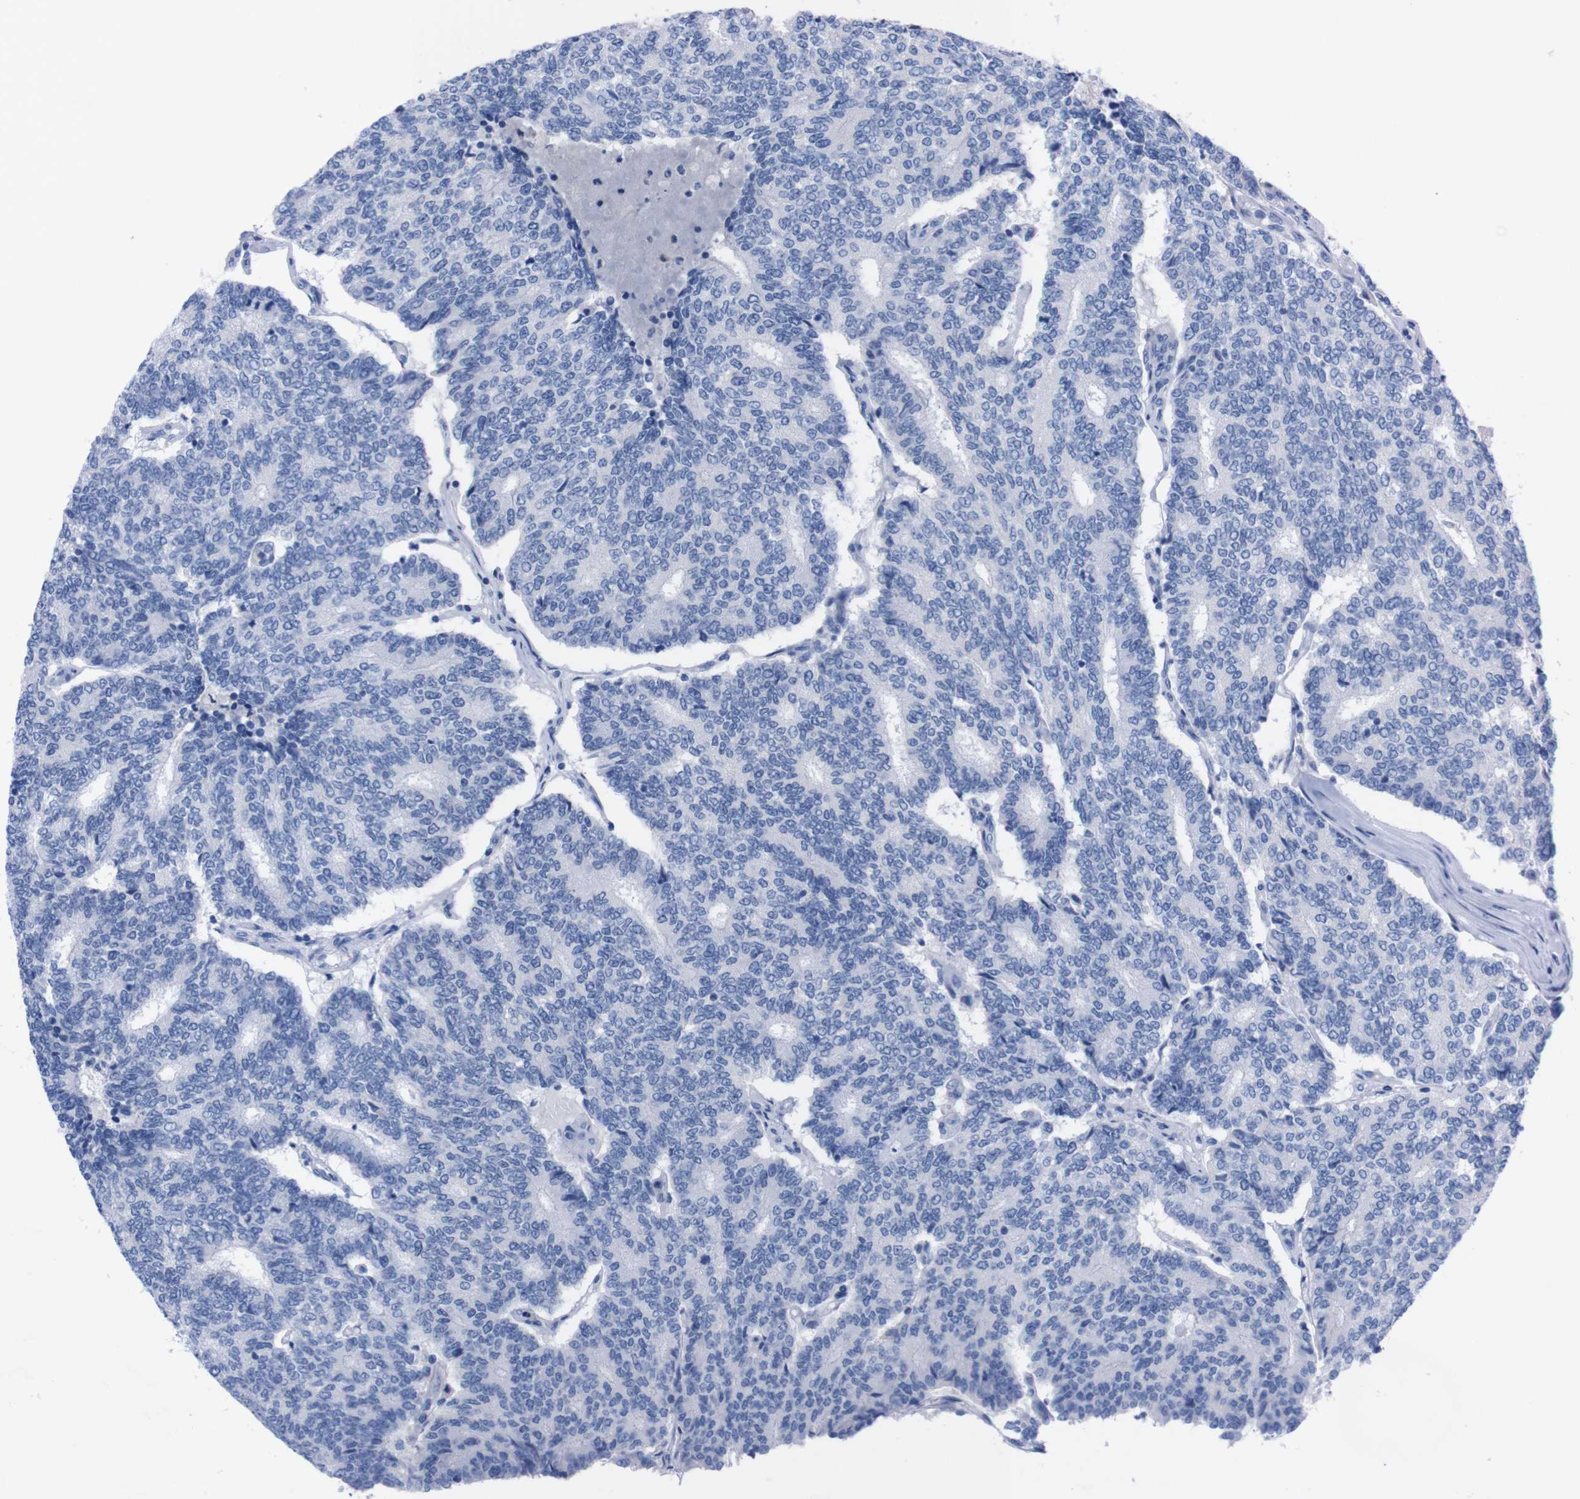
{"staining": {"intensity": "negative", "quantity": "none", "location": "none"}, "tissue": "prostate cancer", "cell_type": "Tumor cells", "image_type": "cancer", "snomed": [{"axis": "morphology", "description": "Normal tissue, NOS"}, {"axis": "morphology", "description": "Adenocarcinoma, High grade"}, {"axis": "topography", "description": "Prostate"}, {"axis": "topography", "description": "Seminal veicle"}], "caption": "A micrograph of high-grade adenocarcinoma (prostate) stained for a protein demonstrates no brown staining in tumor cells. (DAB immunohistochemistry, high magnification).", "gene": "TMEM243", "patient": {"sex": "male", "age": 55}}